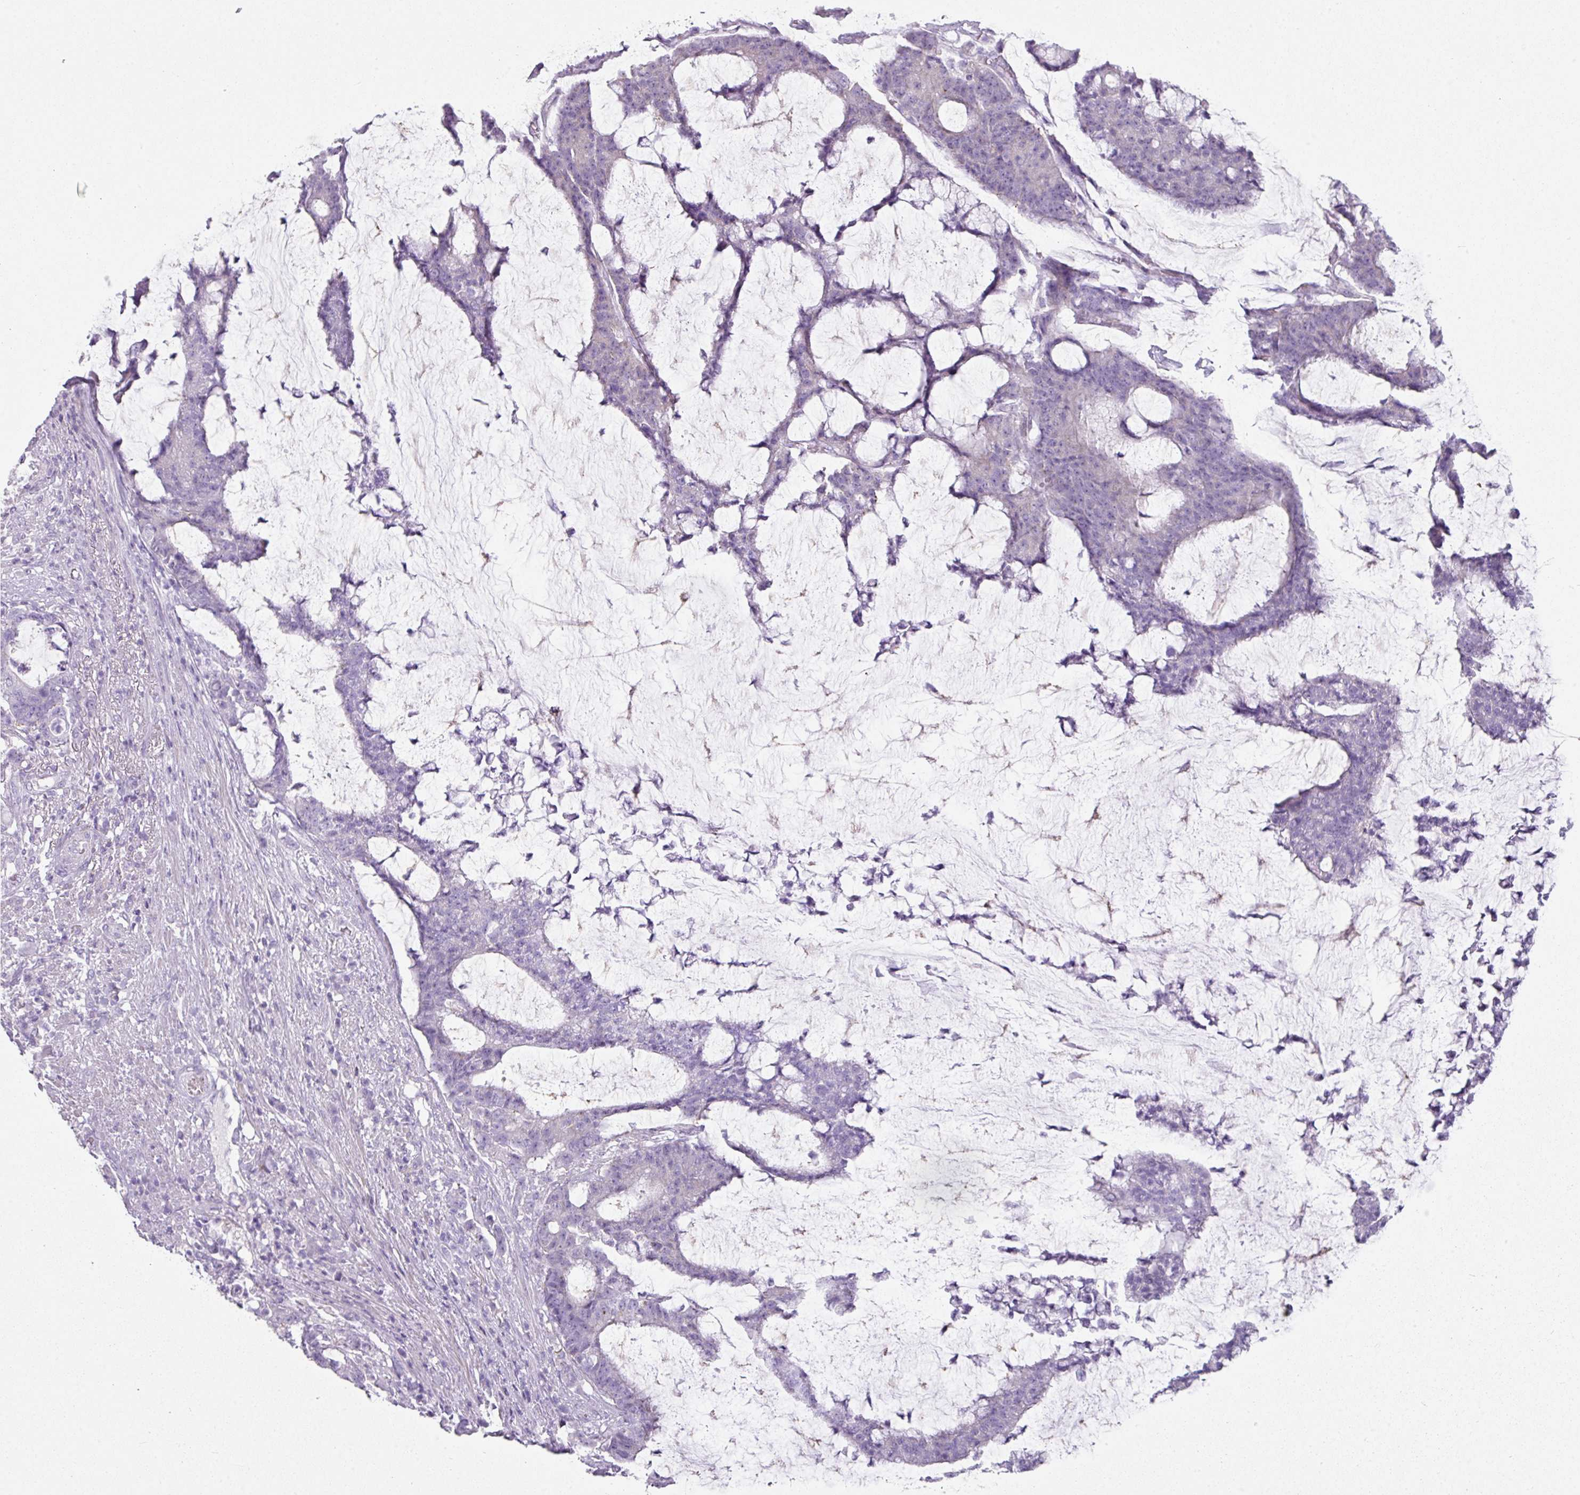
{"staining": {"intensity": "negative", "quantity": "none", "location": "none"}, "tissue": "colorectal cancer", "cell_type": "Tumor cells", "image_type": "cancer", "snomed": [{"axis": "morphology", "description": "Adenocarcinoma, NOS"}, {"axis": "topography", "description": "Colon"}], "caption": "High magnification brightfield microscopy of colorectal cancer (adenocarcinoma) stained with DAB (brown) and counterstained with hematoxylin (blue): tumor cells show no significant positivity.", "gene": "GLI4", "patient": {"sex": "female", "age": 84}}